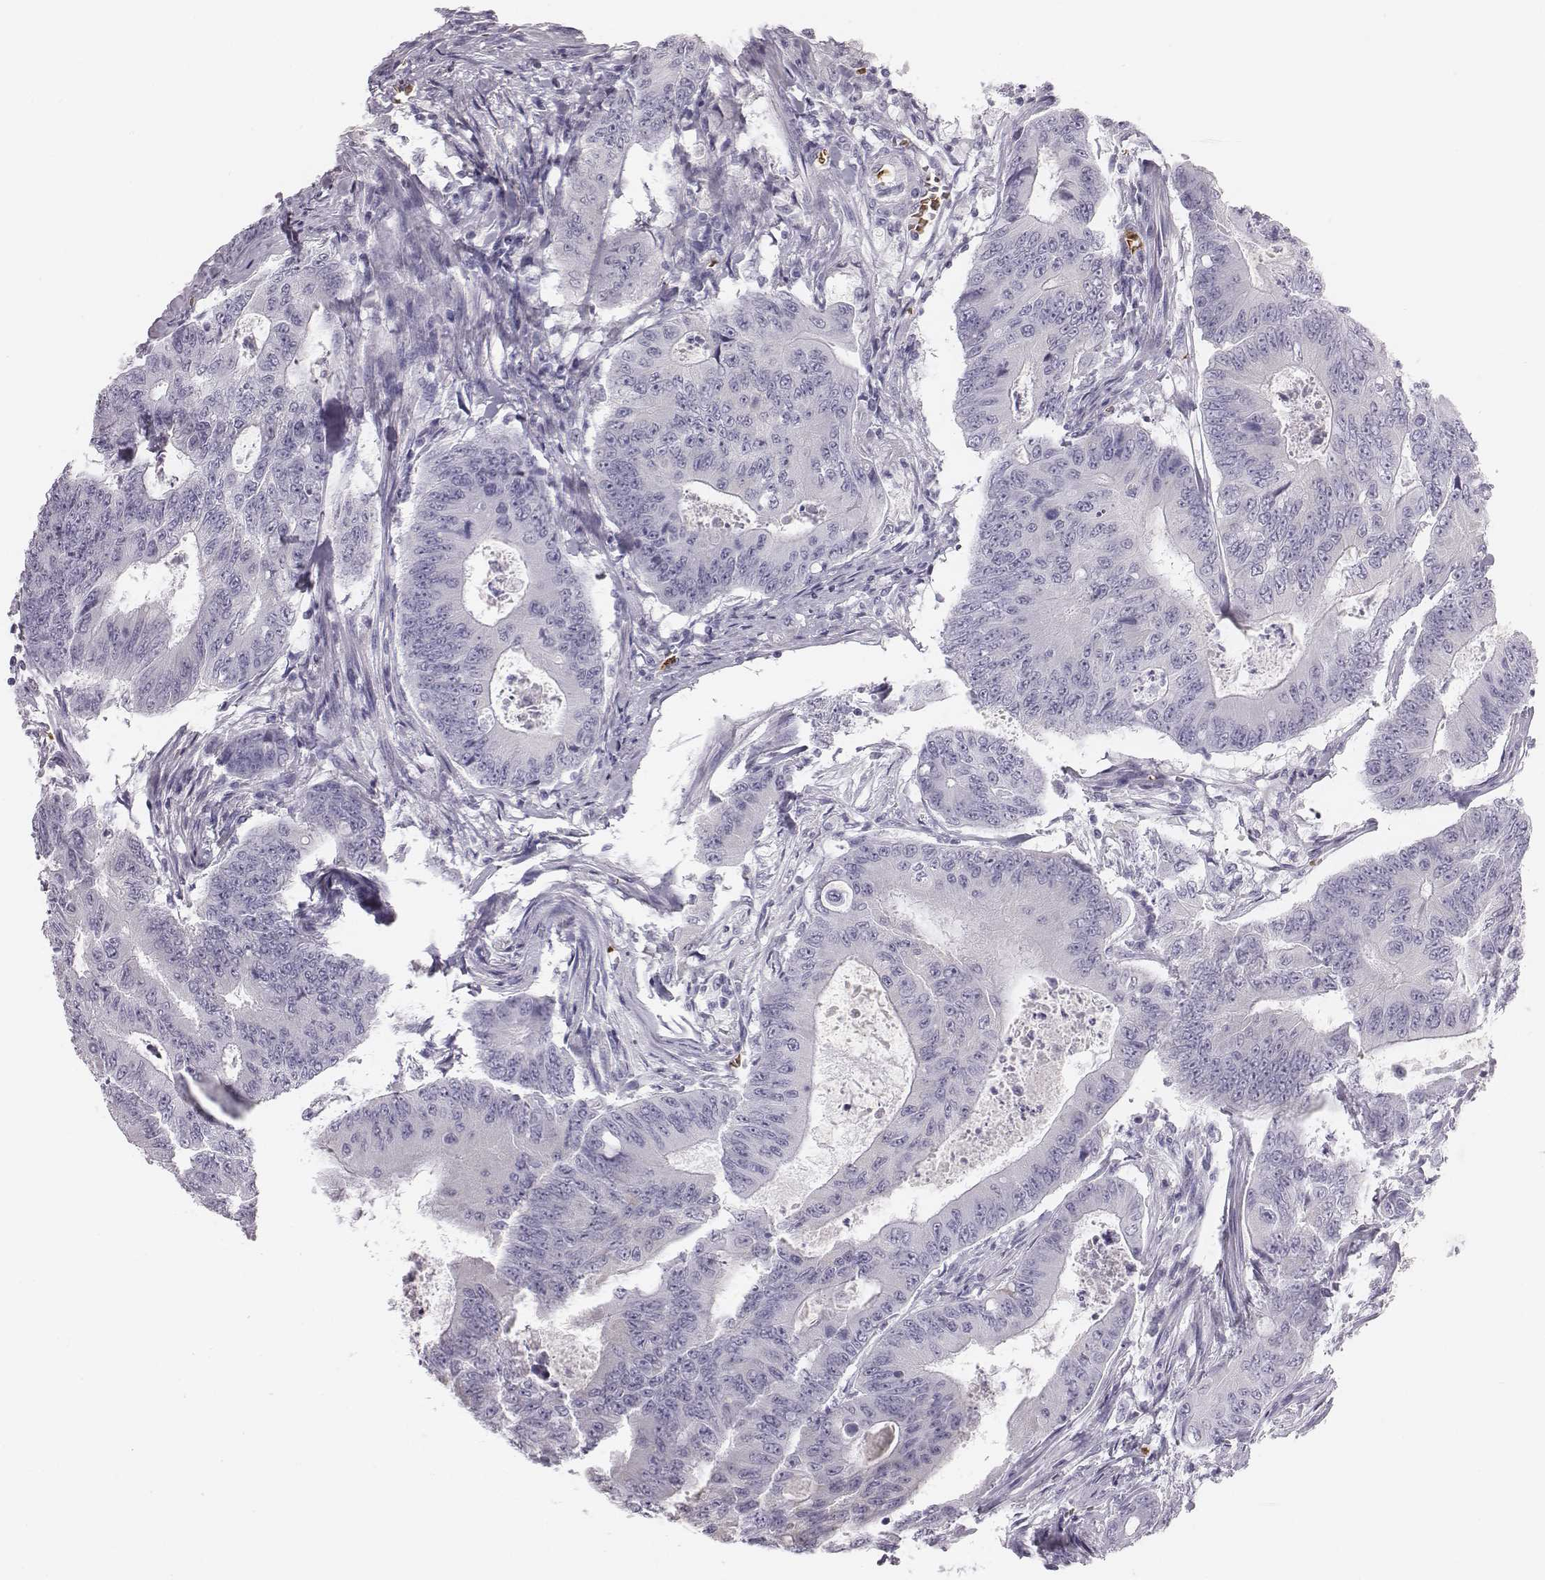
{"staining": {"intensity": "negative", "quantity": "none", "location": "none"}, "tissue": "colorectal cancer", "cell_type": "Tumor cells", "image_type": "cancer", "snomed": [{"axis": "morphology", "description": "Adenocarcinoma, NOS"}, {"axis": "topography", "description": "Colon"}], "caption": "Tumor cells show no significant protein expression in colorectal adenocarcinoma. (DAB immunohistochemistry with hematoxylin counter stain).", "gene": "HBZ", "patient": {"sex": "female", "age": 48}}